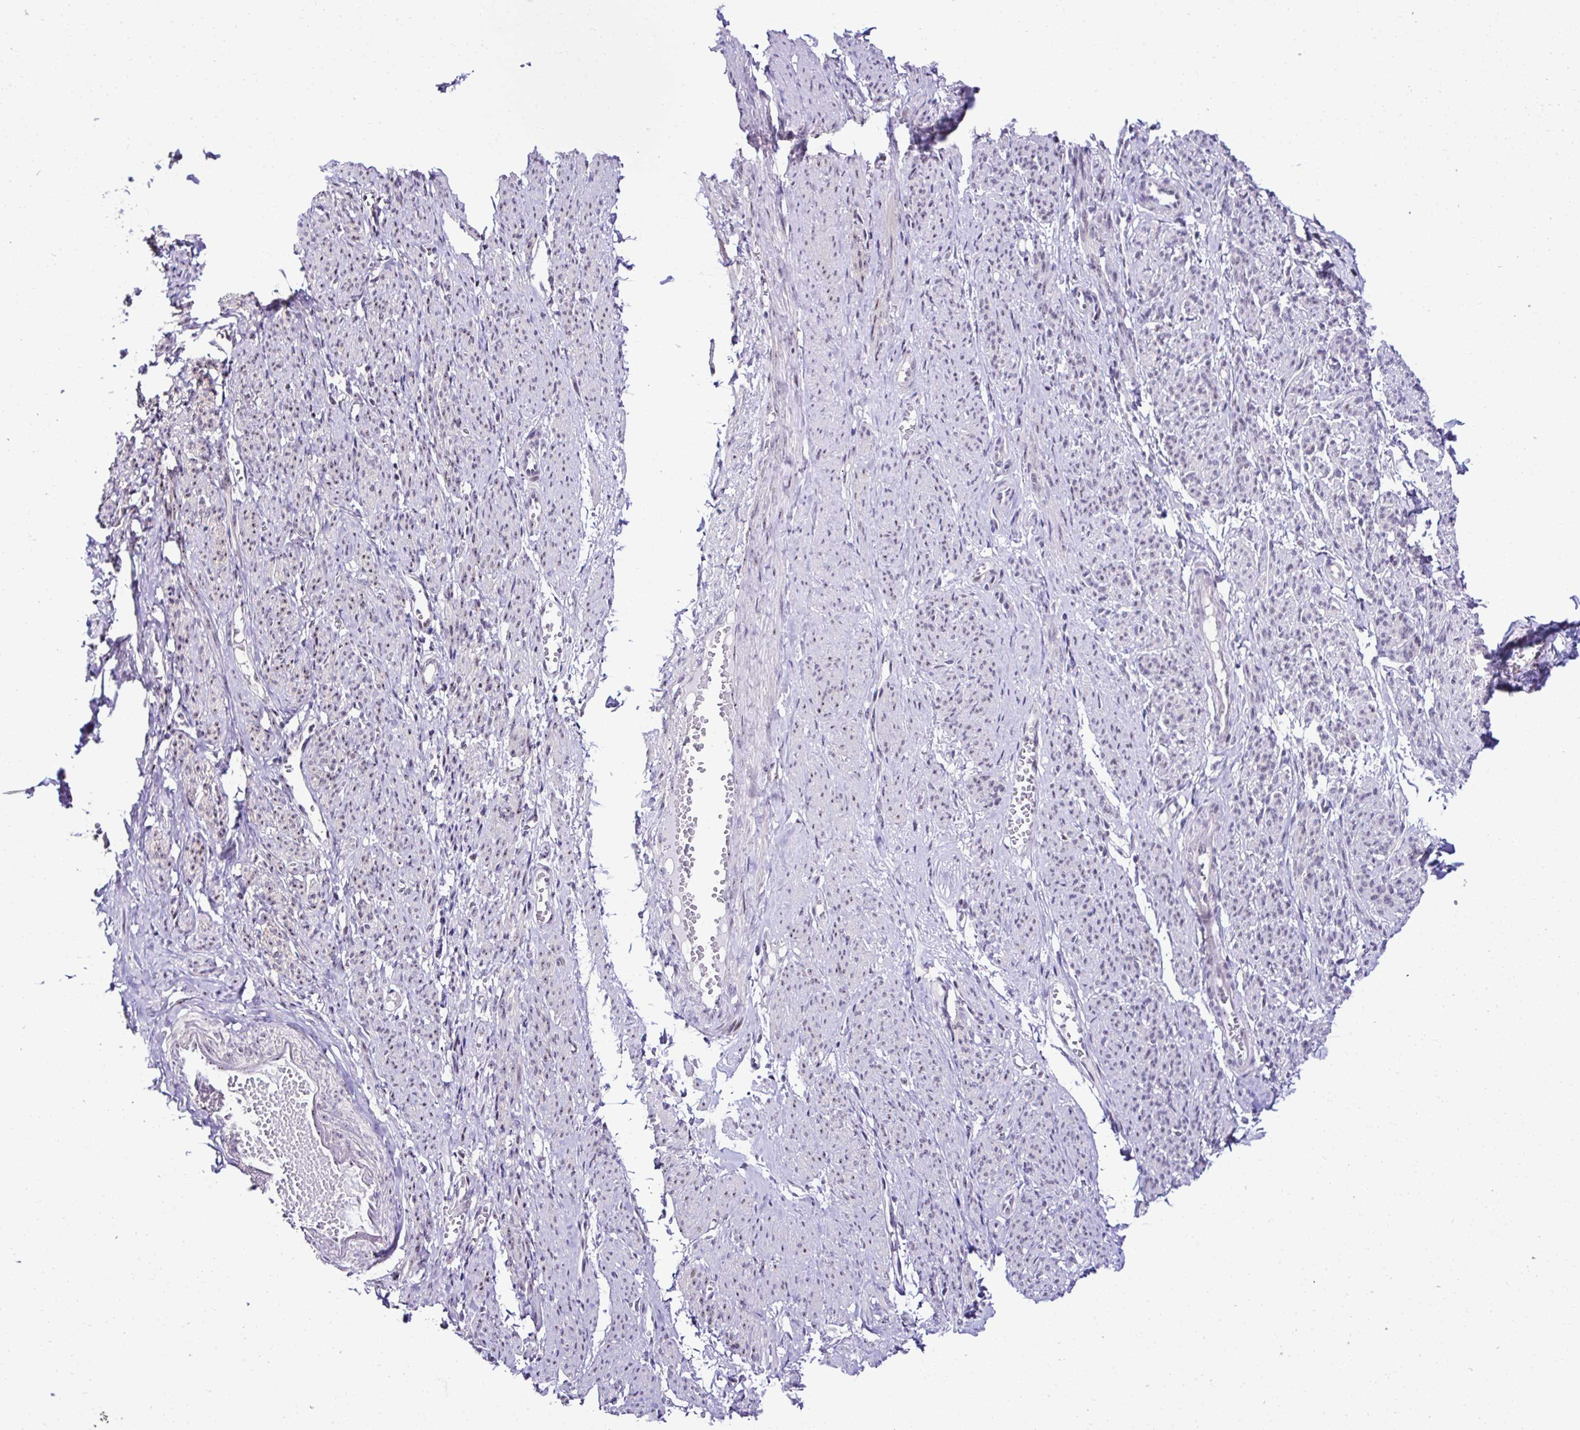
{"staining": {"intensity": "weak", "quantity": "<25%", "location": "nuclear"}, "tissue": "smooth muscle", "cell_type": "Smooth muscle cells", "image_type": "normal", "snomed": [{"axis": "morphology", "description": "Normal tissue, NOS"}, {"axis": "topography", "description": "Smooth muscle"}], "caption": "This is an immunohistochemistry micrograph of unremarkable smooth muscle. There is no staining in smooth muscle cells.", "gene": "CEP72", "patient": {"sex": "female", "age": 65}}